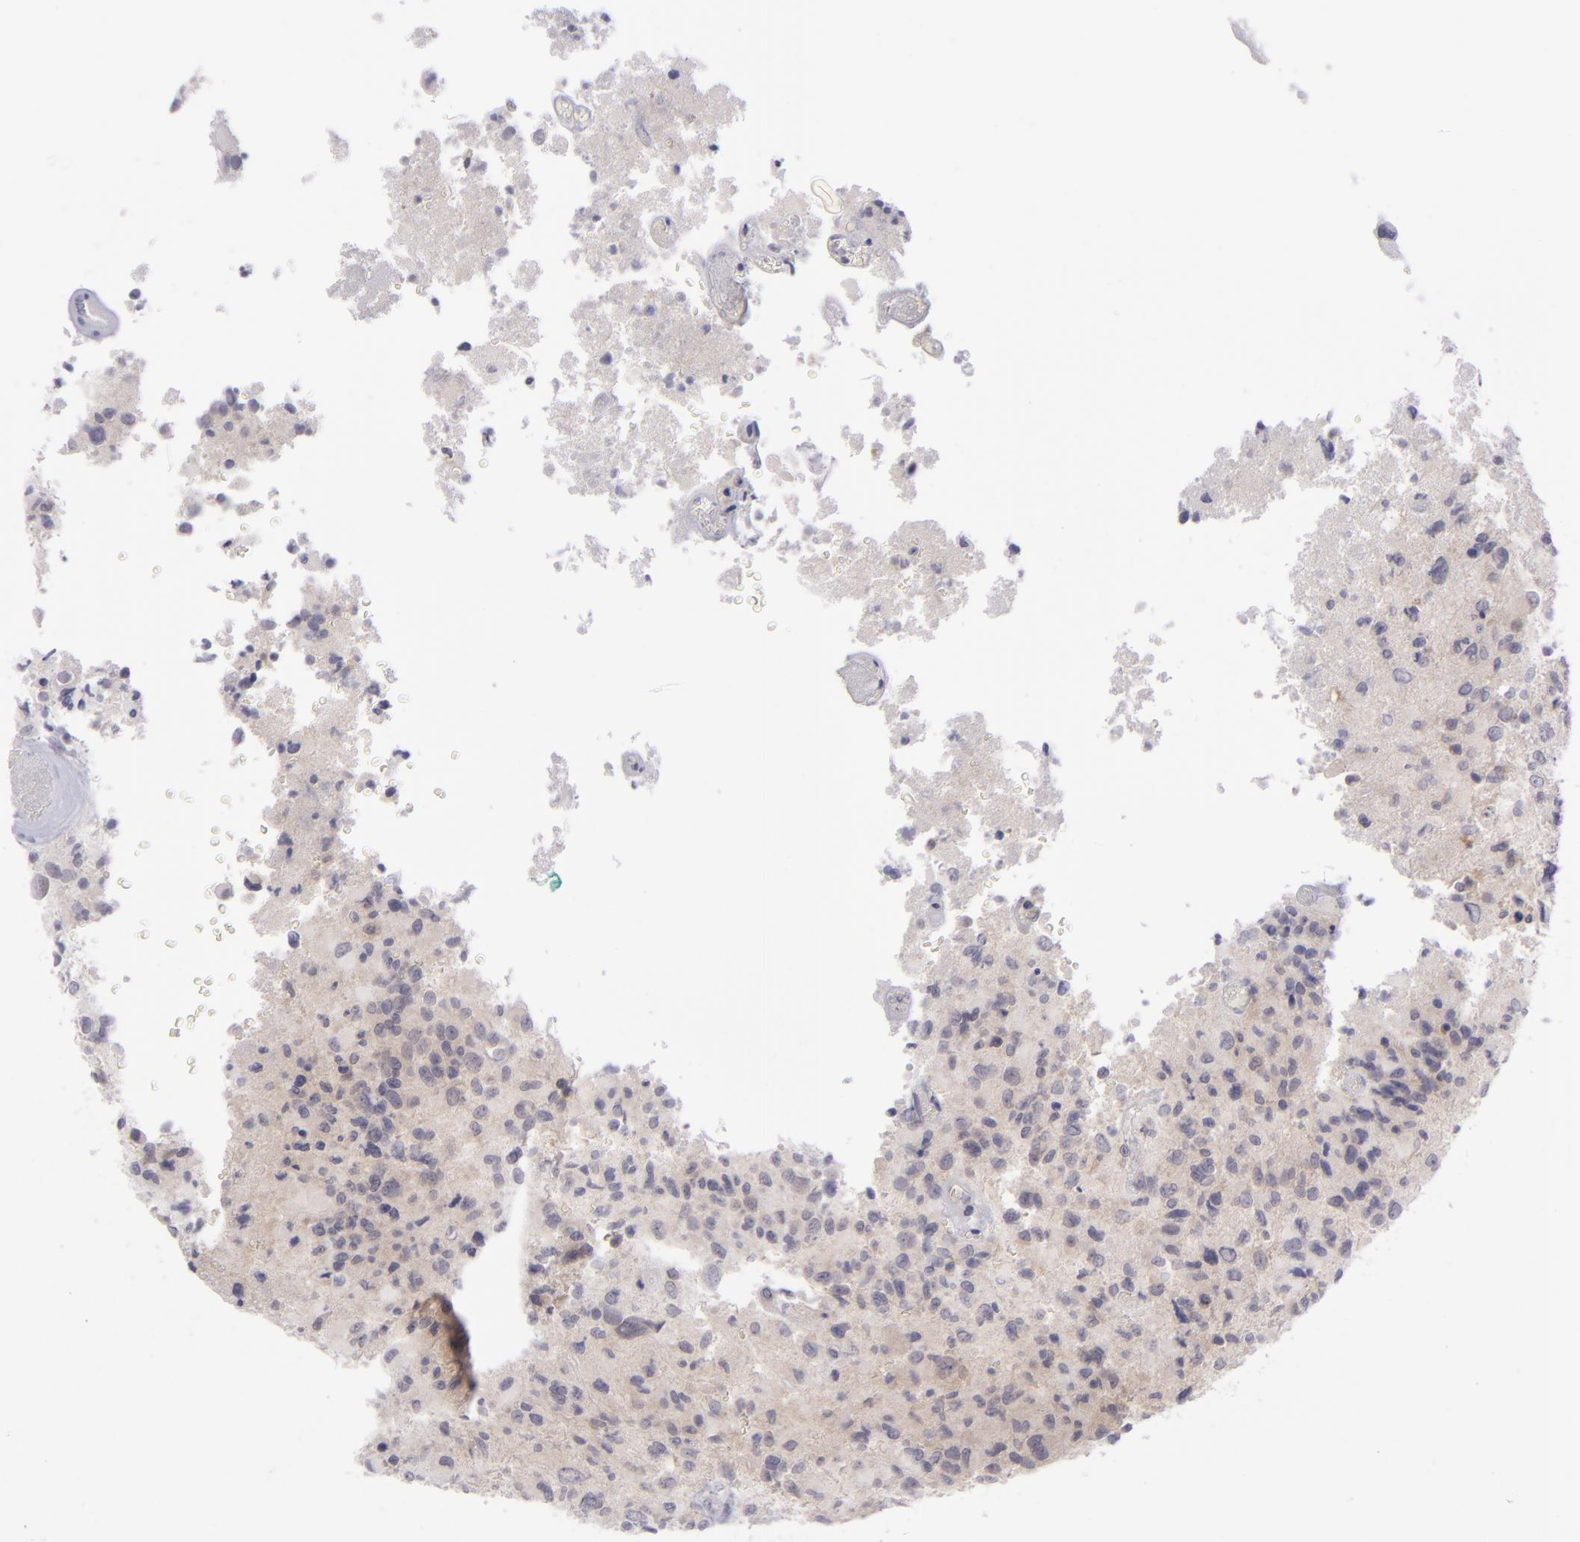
{"staining": {"intensity": "negative", "quantity": "none", "location": "none"}, "tissue": "glioma", "cell_type": "Tumor cells", "image_type": "cancer", "snomed": [{"axis": "morphology", "description": "Glioma, malignant, High grade"}, {"axis": "topography", "description": "Brain"}], "caption": "IHC of high-grade glioma (malignant) reveals no expression in tumor cells.", "gene": "EVPL", "patient": {"sex": "male", "age": 69}}